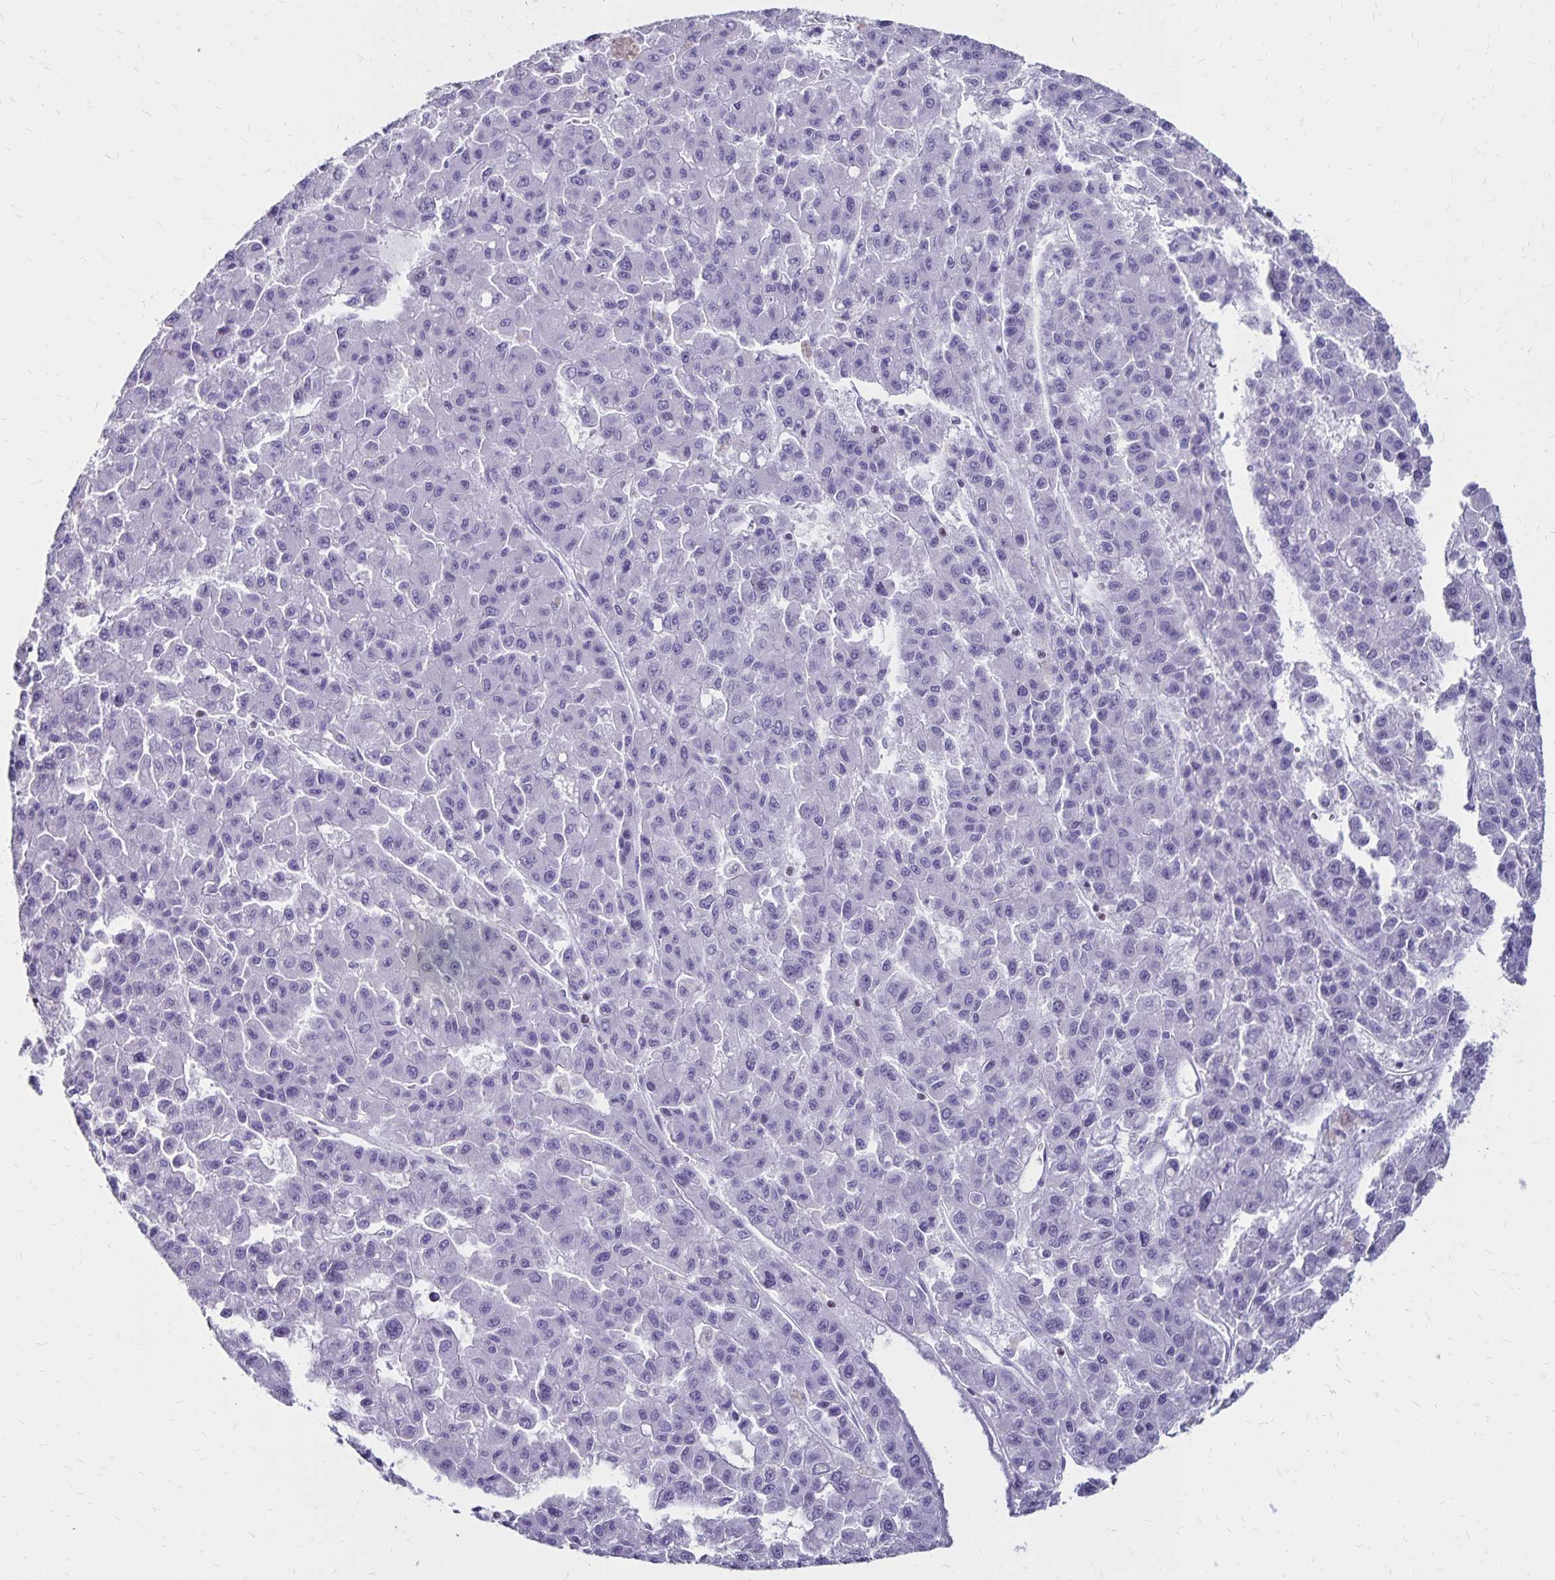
{"staining": {"intensity": "negative", "quantity": "none", "location": "none"}, "tissue": "liver cancer", "cell_type": "Tumor cells", "image_type": "cancer", "snomed": [{"axis": "morphology", "description": "Carcinoma, Hepatocellular, NOS"}, {"axis": "topography", "description": "Liver"}], "caption": "Immunohistochemical staining of human liver cancer exhibits no significant expression in tumor cells. (Stains: DAB immunohistochemistry (IHC) with hematoxylin counter stain, Microscopy: brightfield microscopy at high magnification).", "gene": "IKZF1", "patient": {"sex": "male", "age": 70}}